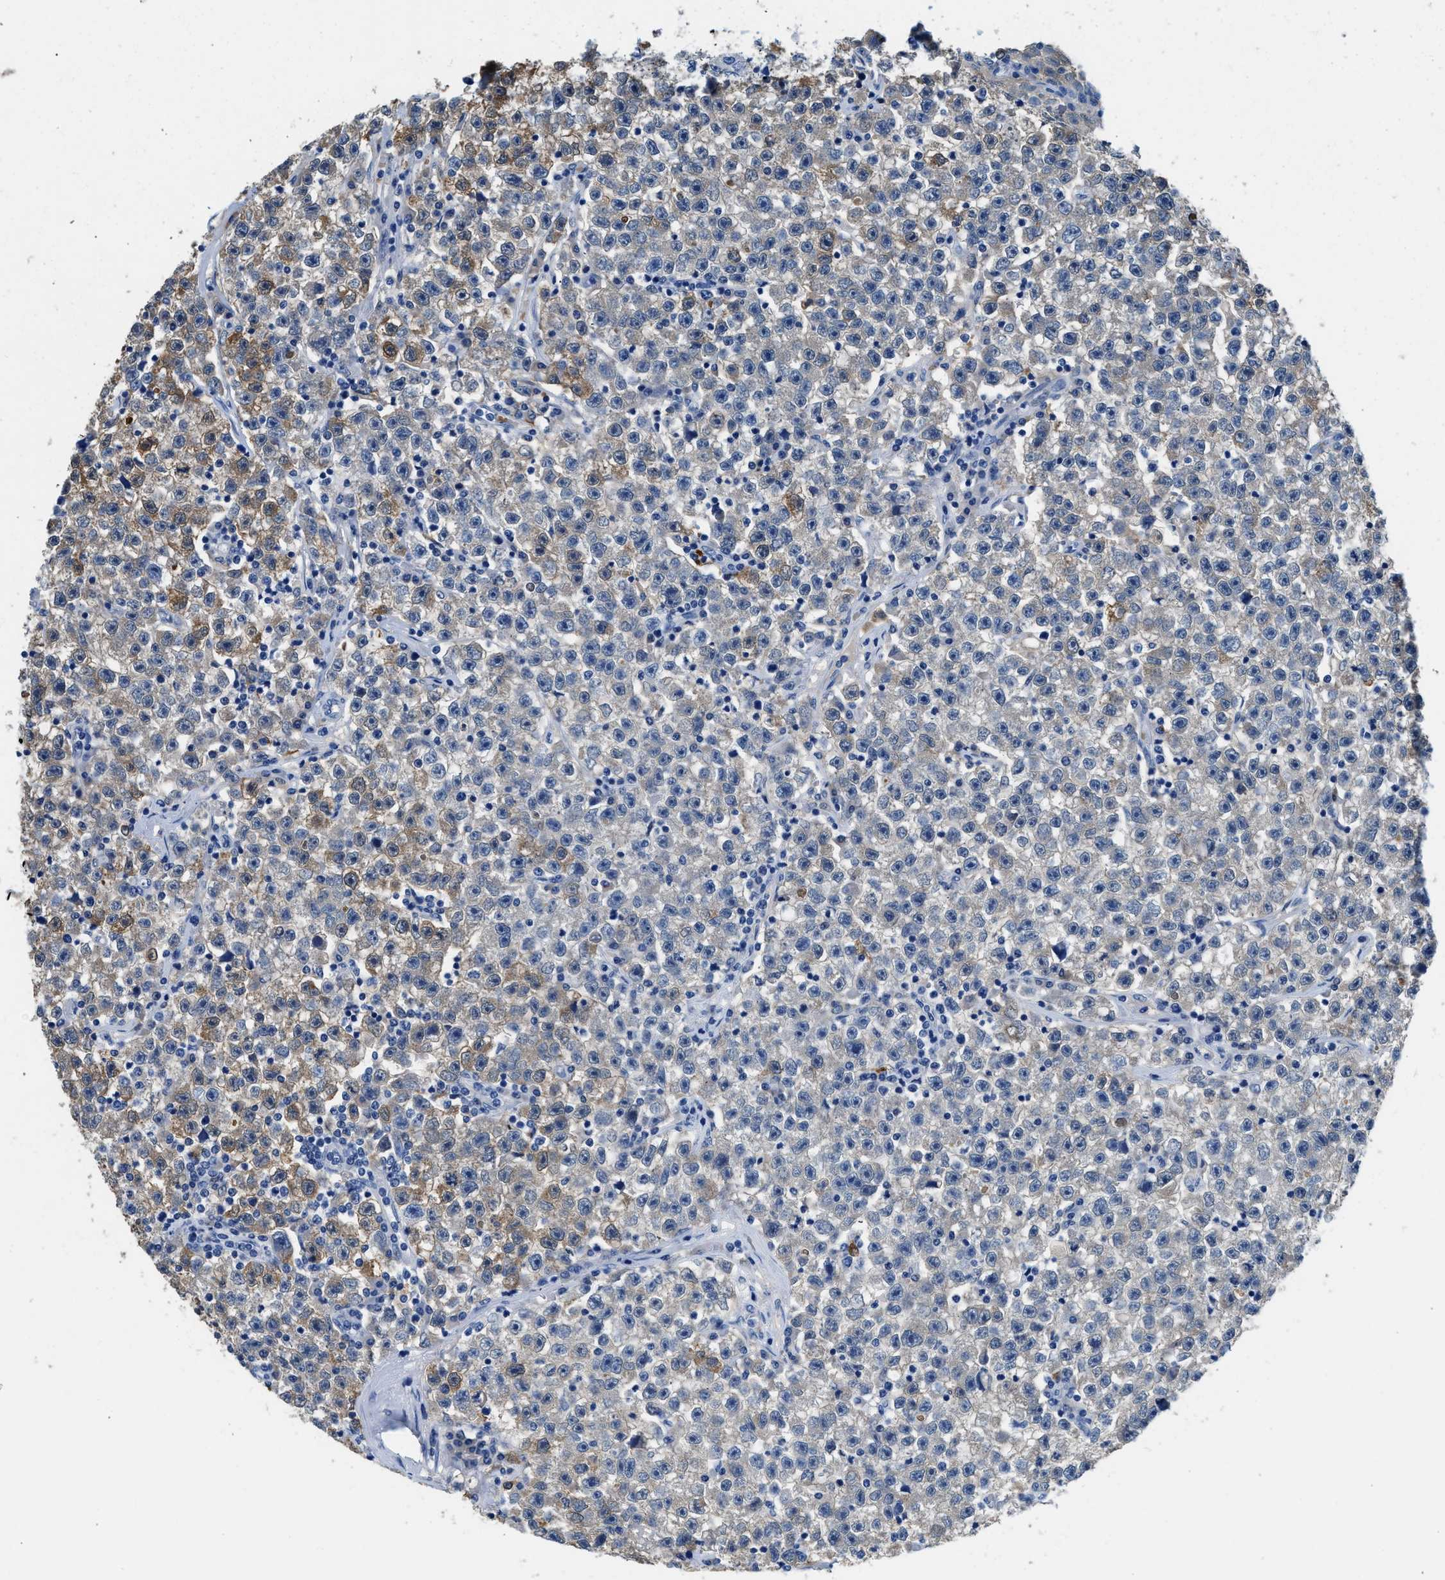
{"staining": {"intensity": "moderate", "quantity": "<25%", "location": "cytoplasmic/membranous"}, "tissue": "testis cancer", "cell_type": "Tumor cells", "image_type": "cancer", "snomed": [{"axis": "morphology", "description": "Seminoma, NOS"}, {"axis": "topography", "description": "Testis"}], "caption": "This is an image of immunohistochemistry staining of testis cancer, which shows moderate expression in the cytoplasmic/membranous of tumor cells.", "gene": "FADS6", "patient": {"sex": "male", "age": 22}}